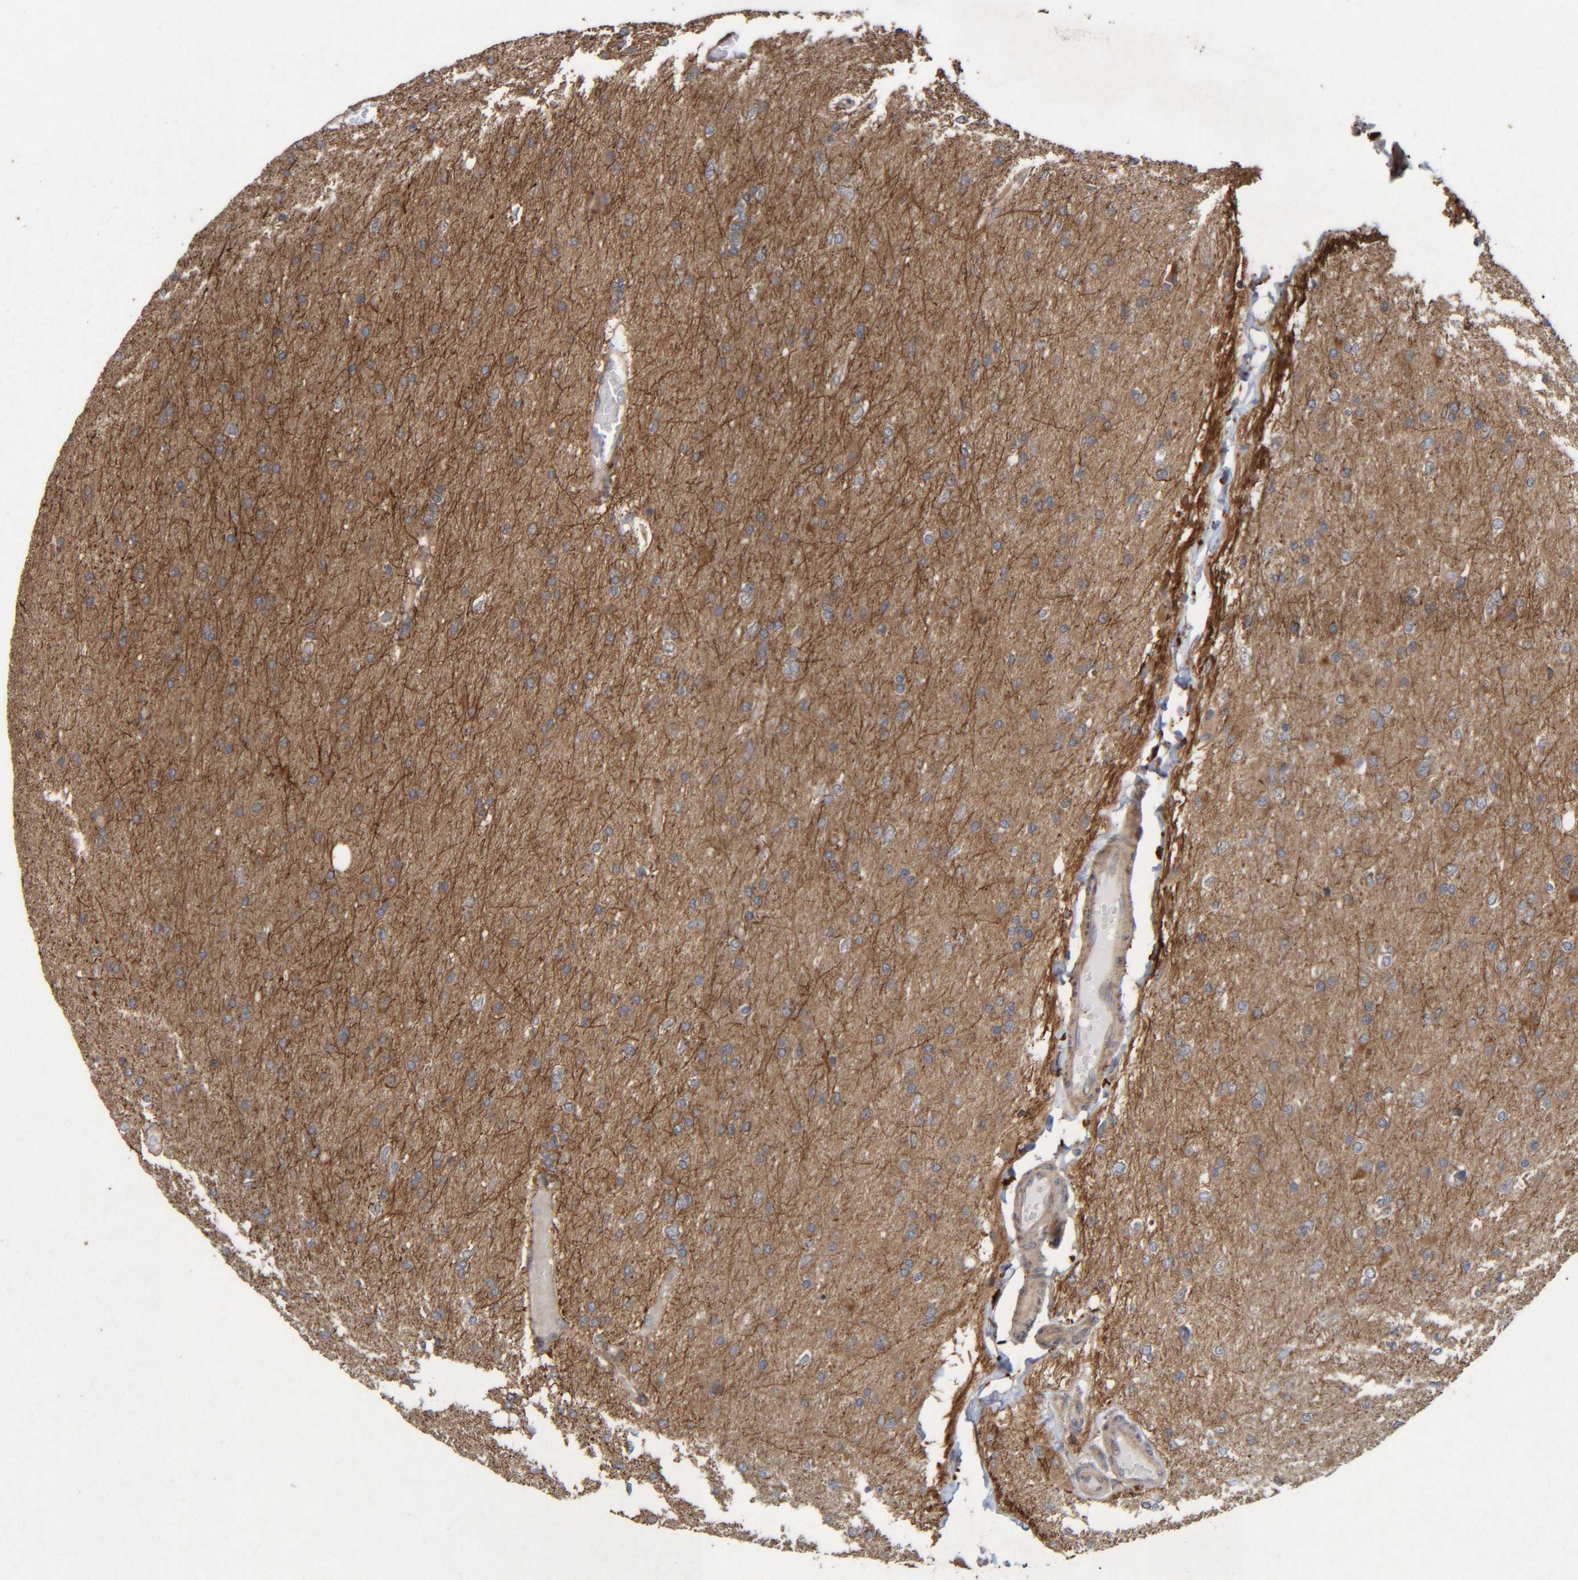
{"staining": {"intensity": "moderate", "quantity": ">75%", "location": "cytoplasmic/membranous"}, "tissue": "glioma", "cell_type": "Tumor cells", "image_type": "cancer", "snomed": [{"axis": "morphology", "description": "Glioma, malignant, High grade"}, {"axis": "topography", "description": "Cerebral cortex"}], "caption": "Protein staining of high-grade glioma (malignant) tissue demonstrates moderate cytoplasmic/membranous expression in about >75% of tumor cells. (Brightfield microscopy of DAB IHC at high magnification).", "gene": "CCDC57", "patient": {"sex": "female", "age": 36}}